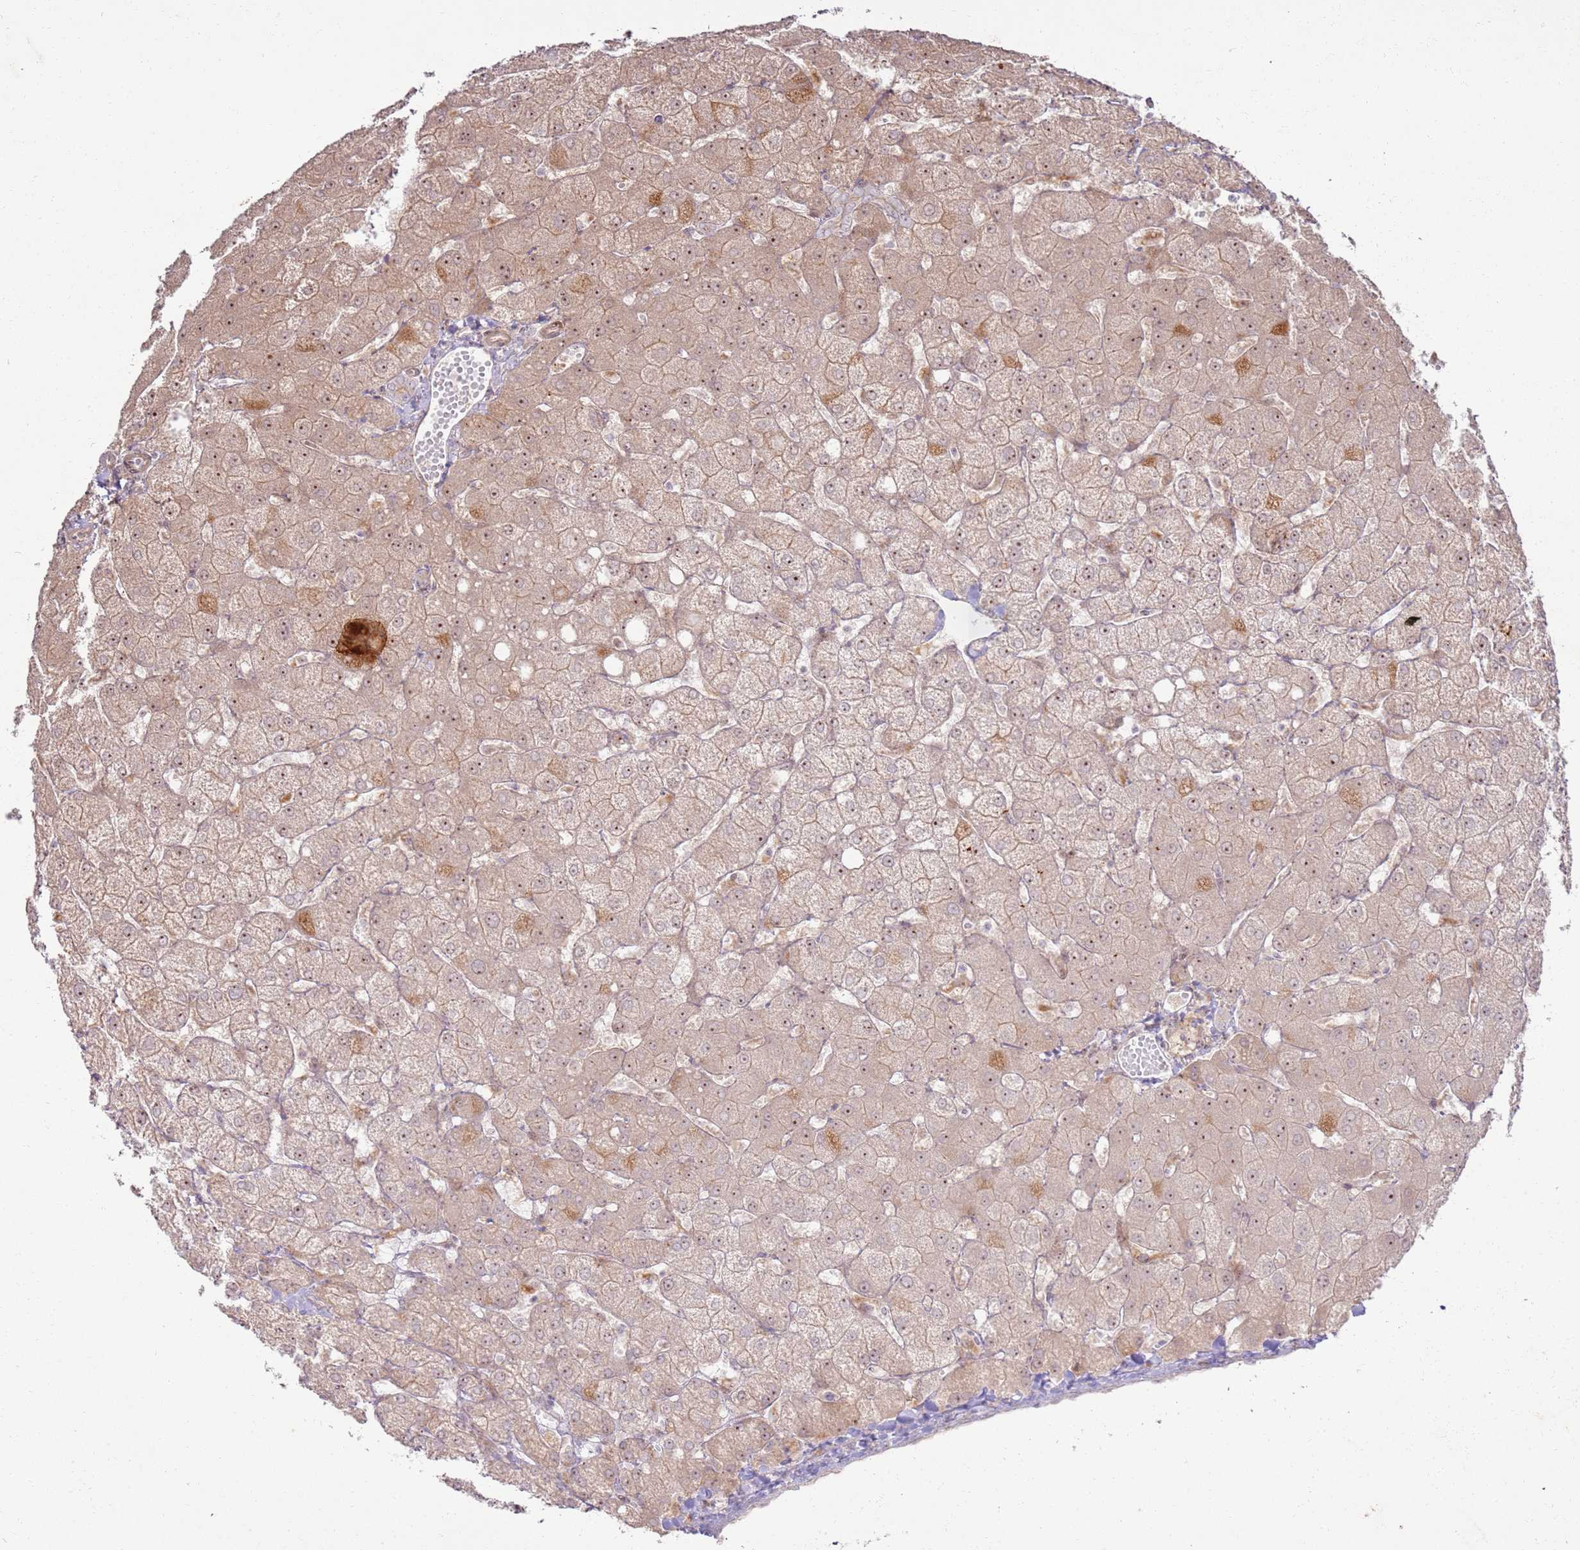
{"staining": {"intensity": "negative", "quantity": "none", "location": "none"}, "tissue": "liver", "cell_type": "Cholangiocytes", "image_type": "normal", "snomed": [{"axis": "morphology", "description": "Normal tissue, NOS"}, {"axis": "topography", "description": "Liver"}], "caption": "Liver stained for a protein using immunohistochemistry reveals no positivity cholangiocytes.", "gene": "CNPY1", "patient": {"sex": "female", "age": 54}}